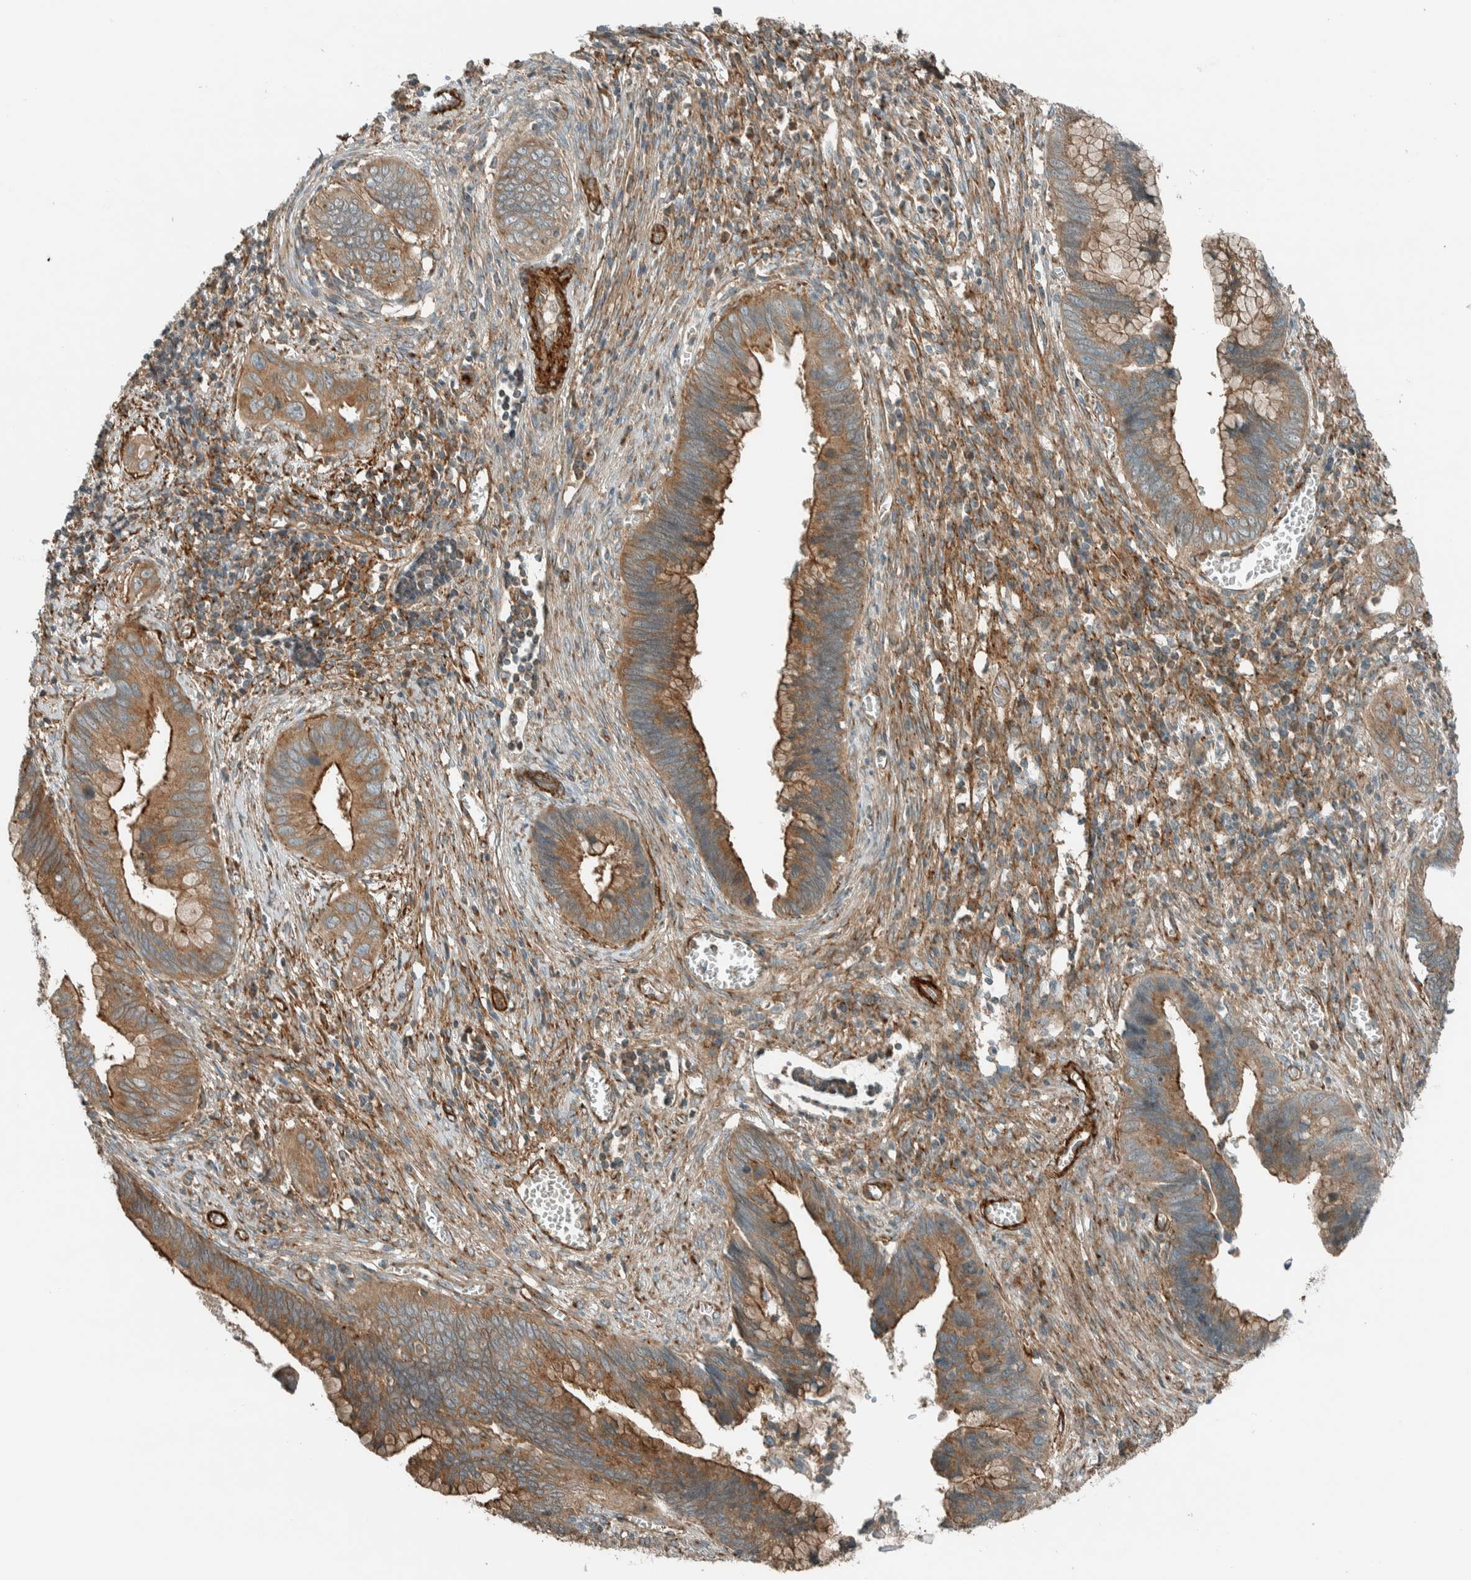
{"staining": {"intensity": "moderate", "quantity": ">75%", "location": "cytoplasmic/membranous"}, "tissue": "cervical cancer", "cell_type": "Tumor cells", "image_type": "cancer", "snomed": [{"axis": "morphology", "description": "Adenocarcinoma, NOS"}, {"axis": "topography", "description": "Cervix"}], "caption": "Brown immunohistochemical staining in human cervical cancer (adenocarcinoma) shows moderate cytoplasmic/membranous staining in approximately >75% of tumor cells. (IHC, brightfield microscopy, high magnification).", "gene": "EXOC7", "patient": {"sex": "female", "age": 44}}